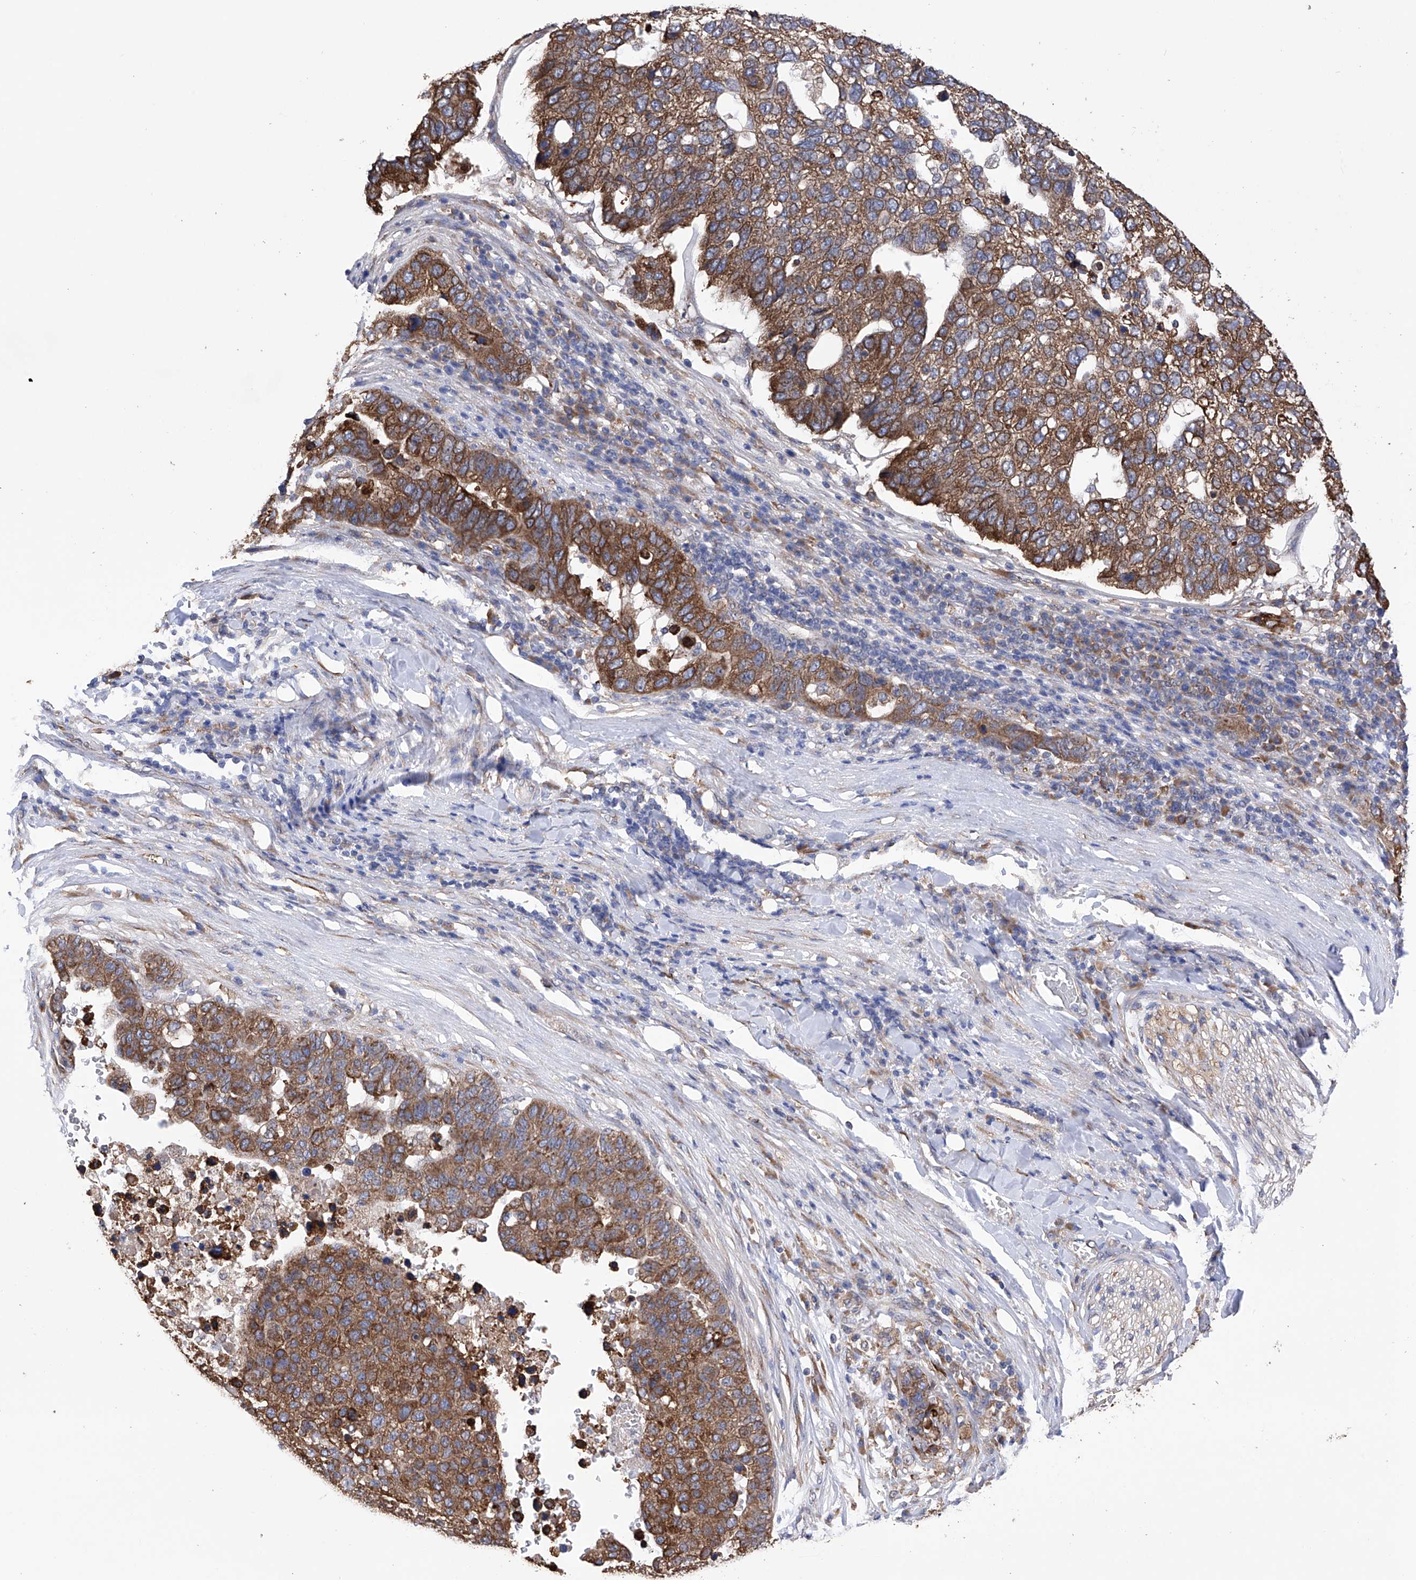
{"staining": {"intensity": "moderate", "quantity": ">75%", "location": "cytoplasmic/membranous"}, "tissue": "pancreatic cancer", "cell_type": "Tumor cells", "image_type": "cancer", "snomed": [{"axis": "morphology", "description": "Adenocarcinoma, NOS"}, {"axis": "topography", "description": "Pancreas"}], "caption": "Immunohistochemistry (DAB) staining of human adenocarcinoma (pancreatic) reveals moderate cytoplasmic/membranous protein expression in about >75% of tumor cells.", "gene": "DNAH8", "patient": {"sex": "female", "age": 61}}